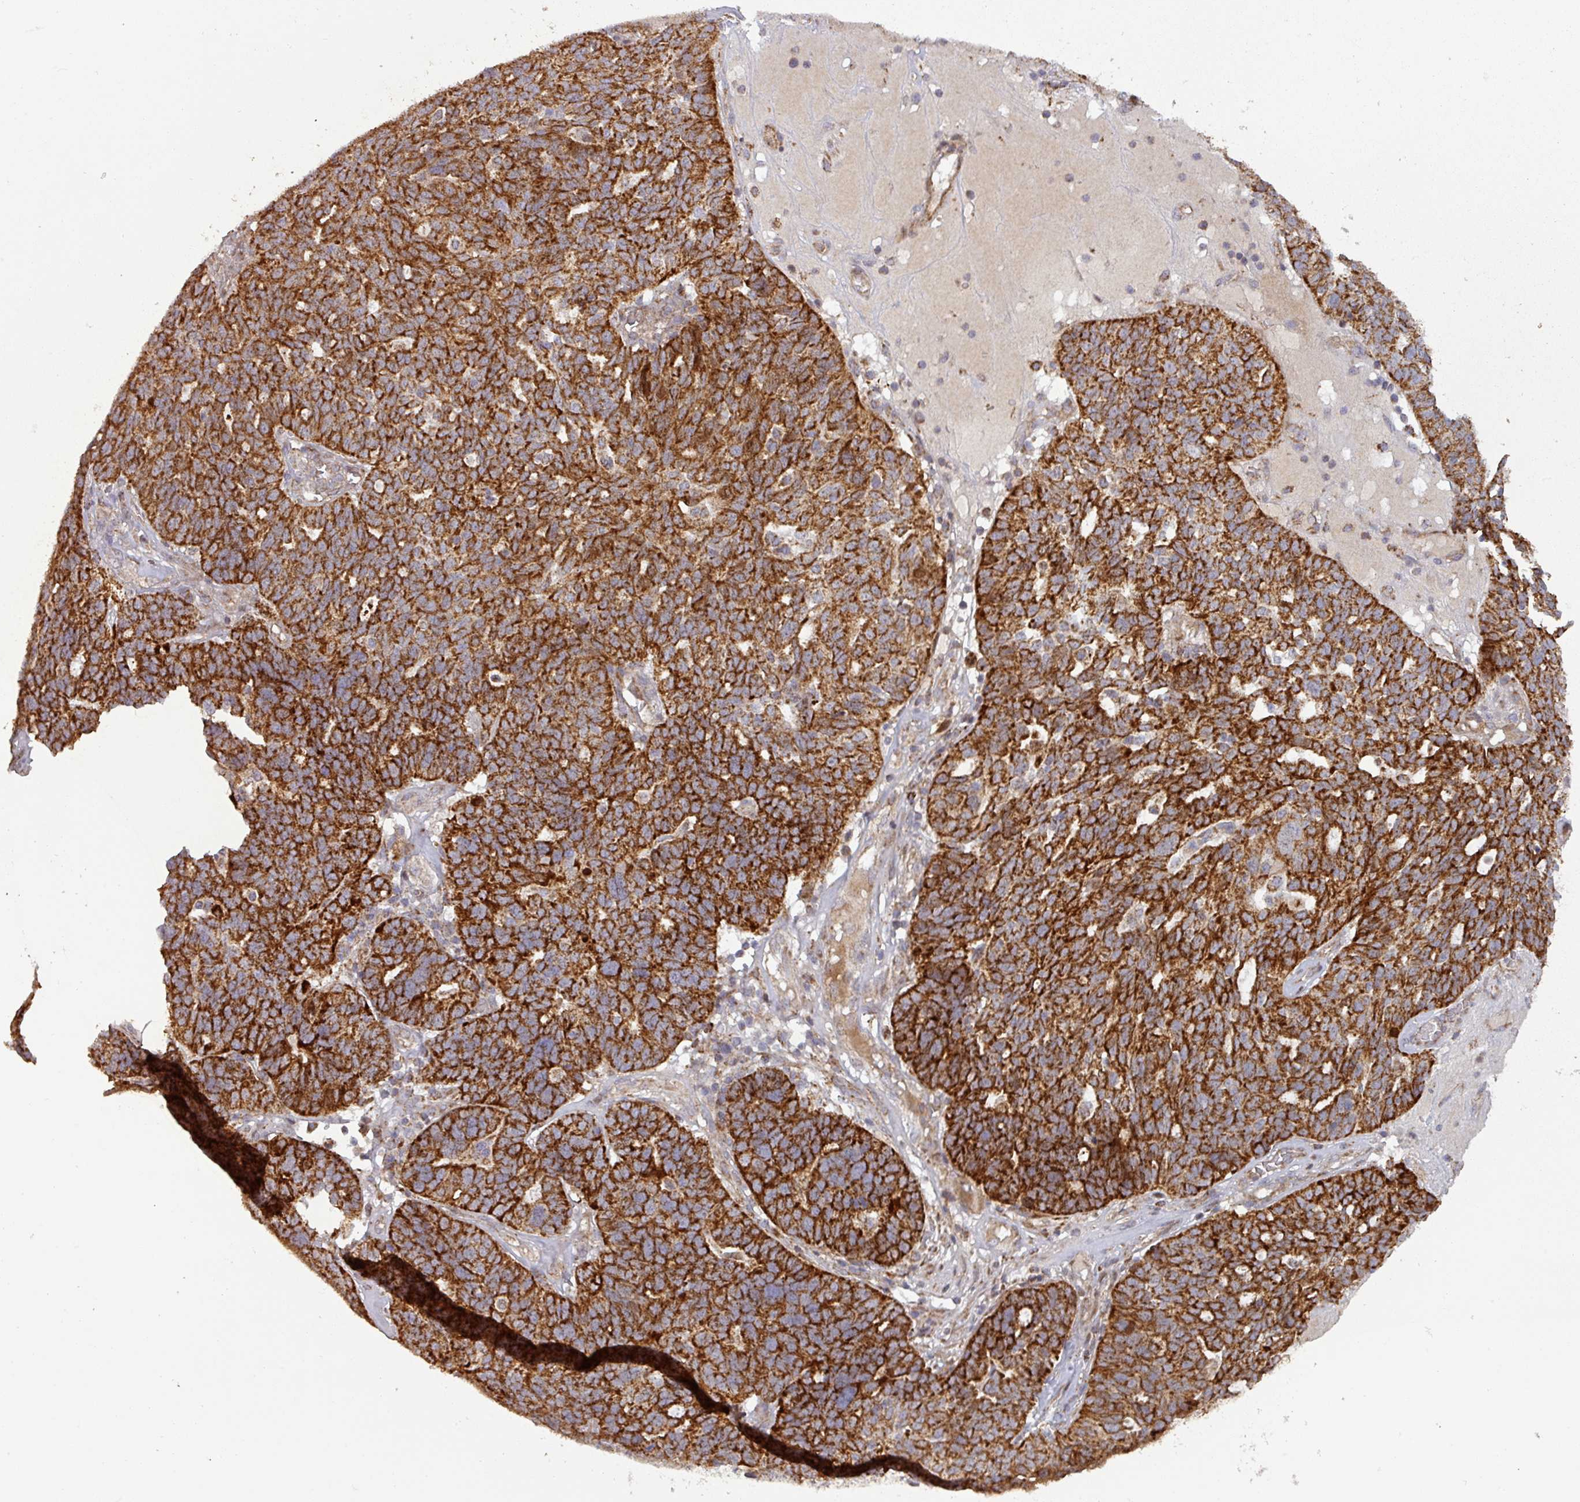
{"staining": {"intensity": "strong", "quantity": ">75%", "location": "cytoplasmic/membranous"}, "tissue": "ovarian cancer", "cell_type": "Tumor cells", "image_type": "cancer", "snomed": [{"axis": "morphology", "description": "Cystadenocarcinoma, serous, NOS"}, {"axis": "topography", "description": "Ovary"}], "caption": "Human ovarian cancer (serous cystadenocarcinoma) stained with a protein marker demonstrates strong staining in tumor cells.", "gene": "GPD2", "patient": {"sex": "female", "age": 59}}